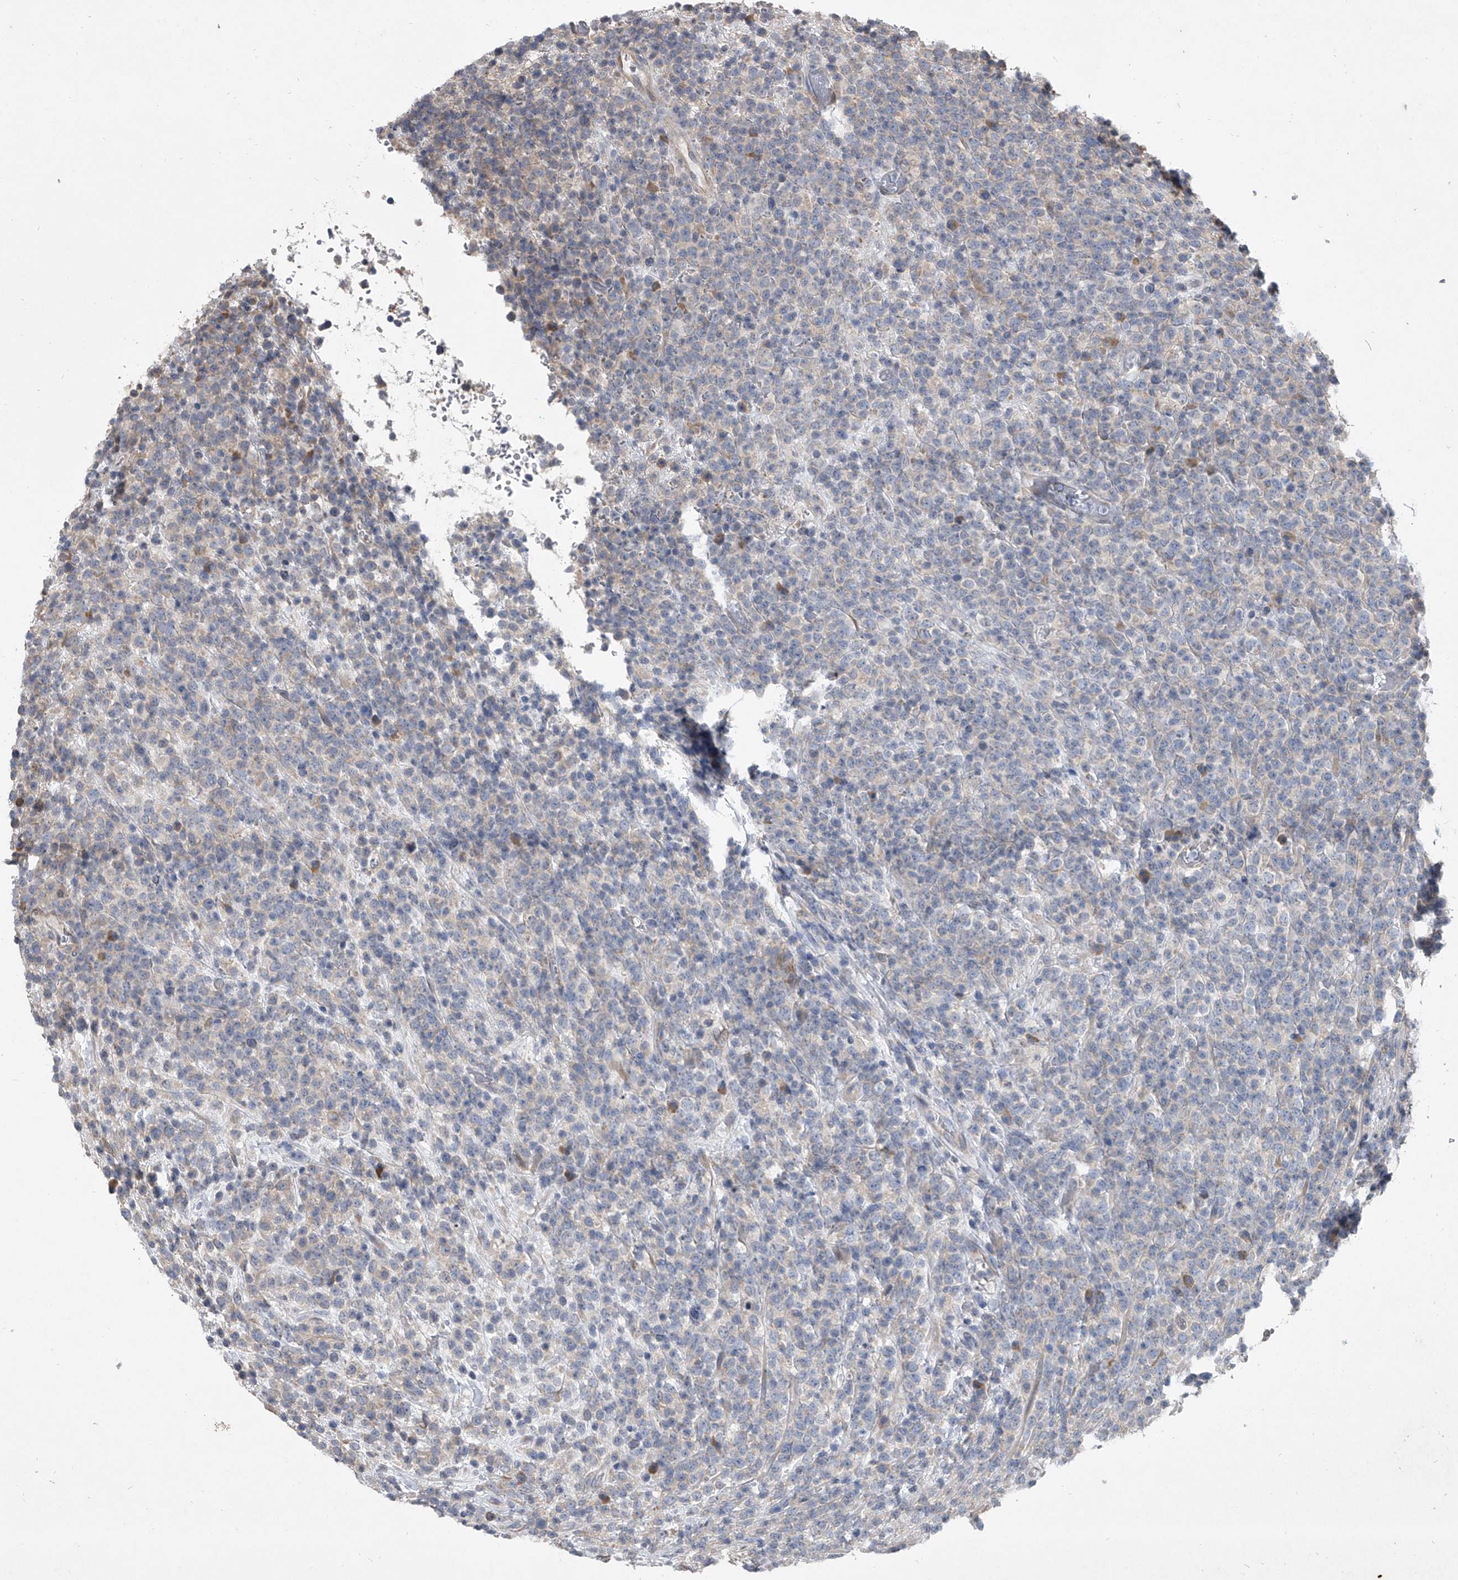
{"staining": {"intensity": "negative", "quantity": "none", "location": "none"}, "tissue": "lymphoma", "cell_type": "Tumor cells", "image_type": "cancer", "snomed": [{"axis": "morphology", "description": "Malignant lymphoma, non-Hodgkin's type, High grade"}, {"axis": "topography", "description": "Colon"}], "caption": "Tumor cells are negative for protein expression in human lymphoma. The staining was performed using DAB (3,3'-diaminobenzidine) to visualize the protein expression in brown, while the nuclei were stained in blue with hematoxylin (Magnification: 20x).", "gene": "DOCK9", "patient": {"sex": "female", "age": 53}}